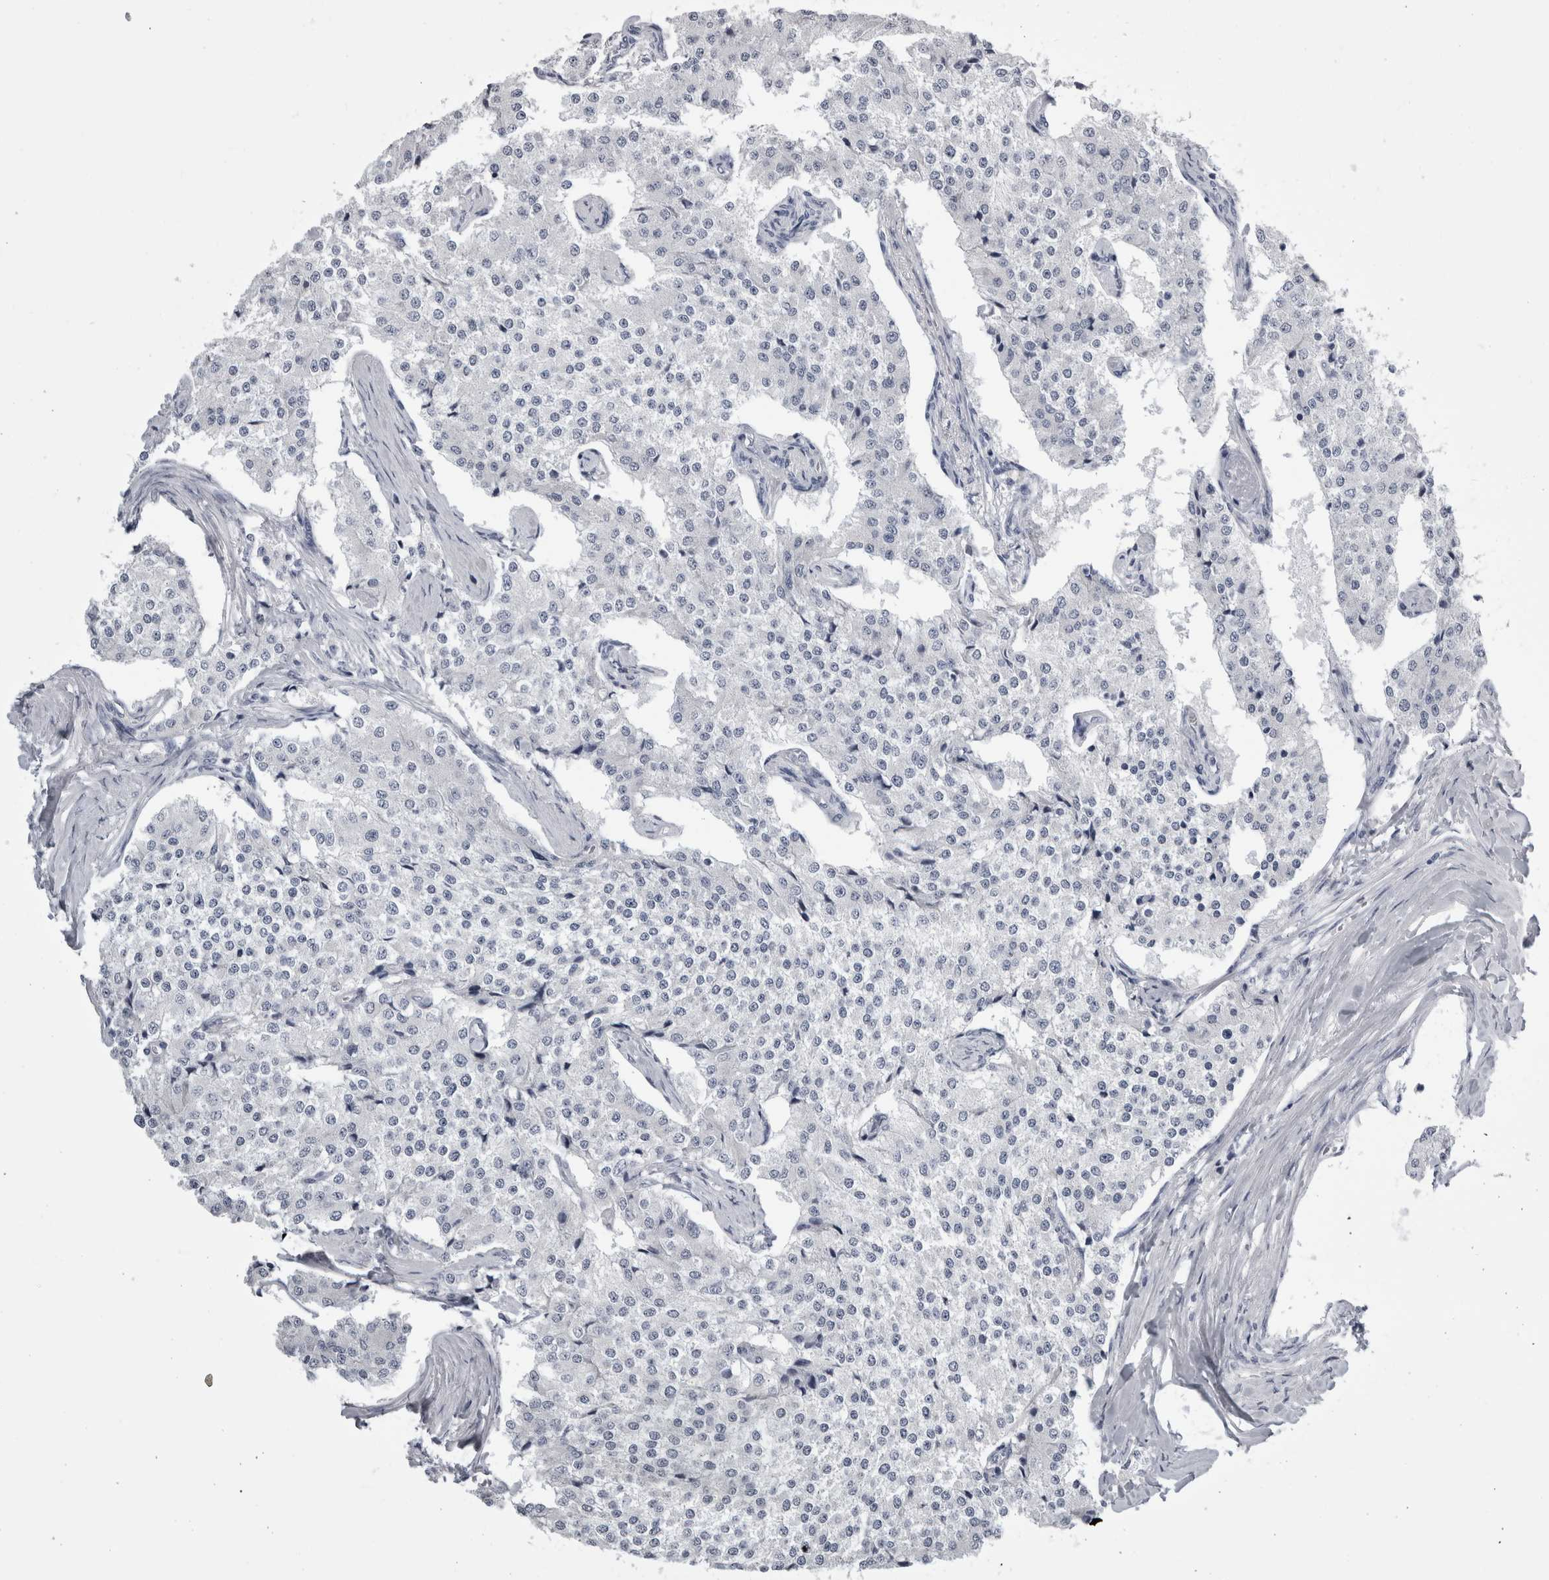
{"staining": {"intensity": "negative", "quantity": "none", "location": "none"}, "tissue": "carcinoid", "cell_type": "Tumor cells", "image_type": "cancer", "snomed": [{"axis": "morphology", "description": "Carcinoid, malignant, NOS"}, {"axis": "topography", "description": "Colon"}], "caption": "Tumor cells show no significant protein expression in carcinoid (malignant).", "gene": "ALDH8A1", "patient": {"sex": "female", "age": 52}}